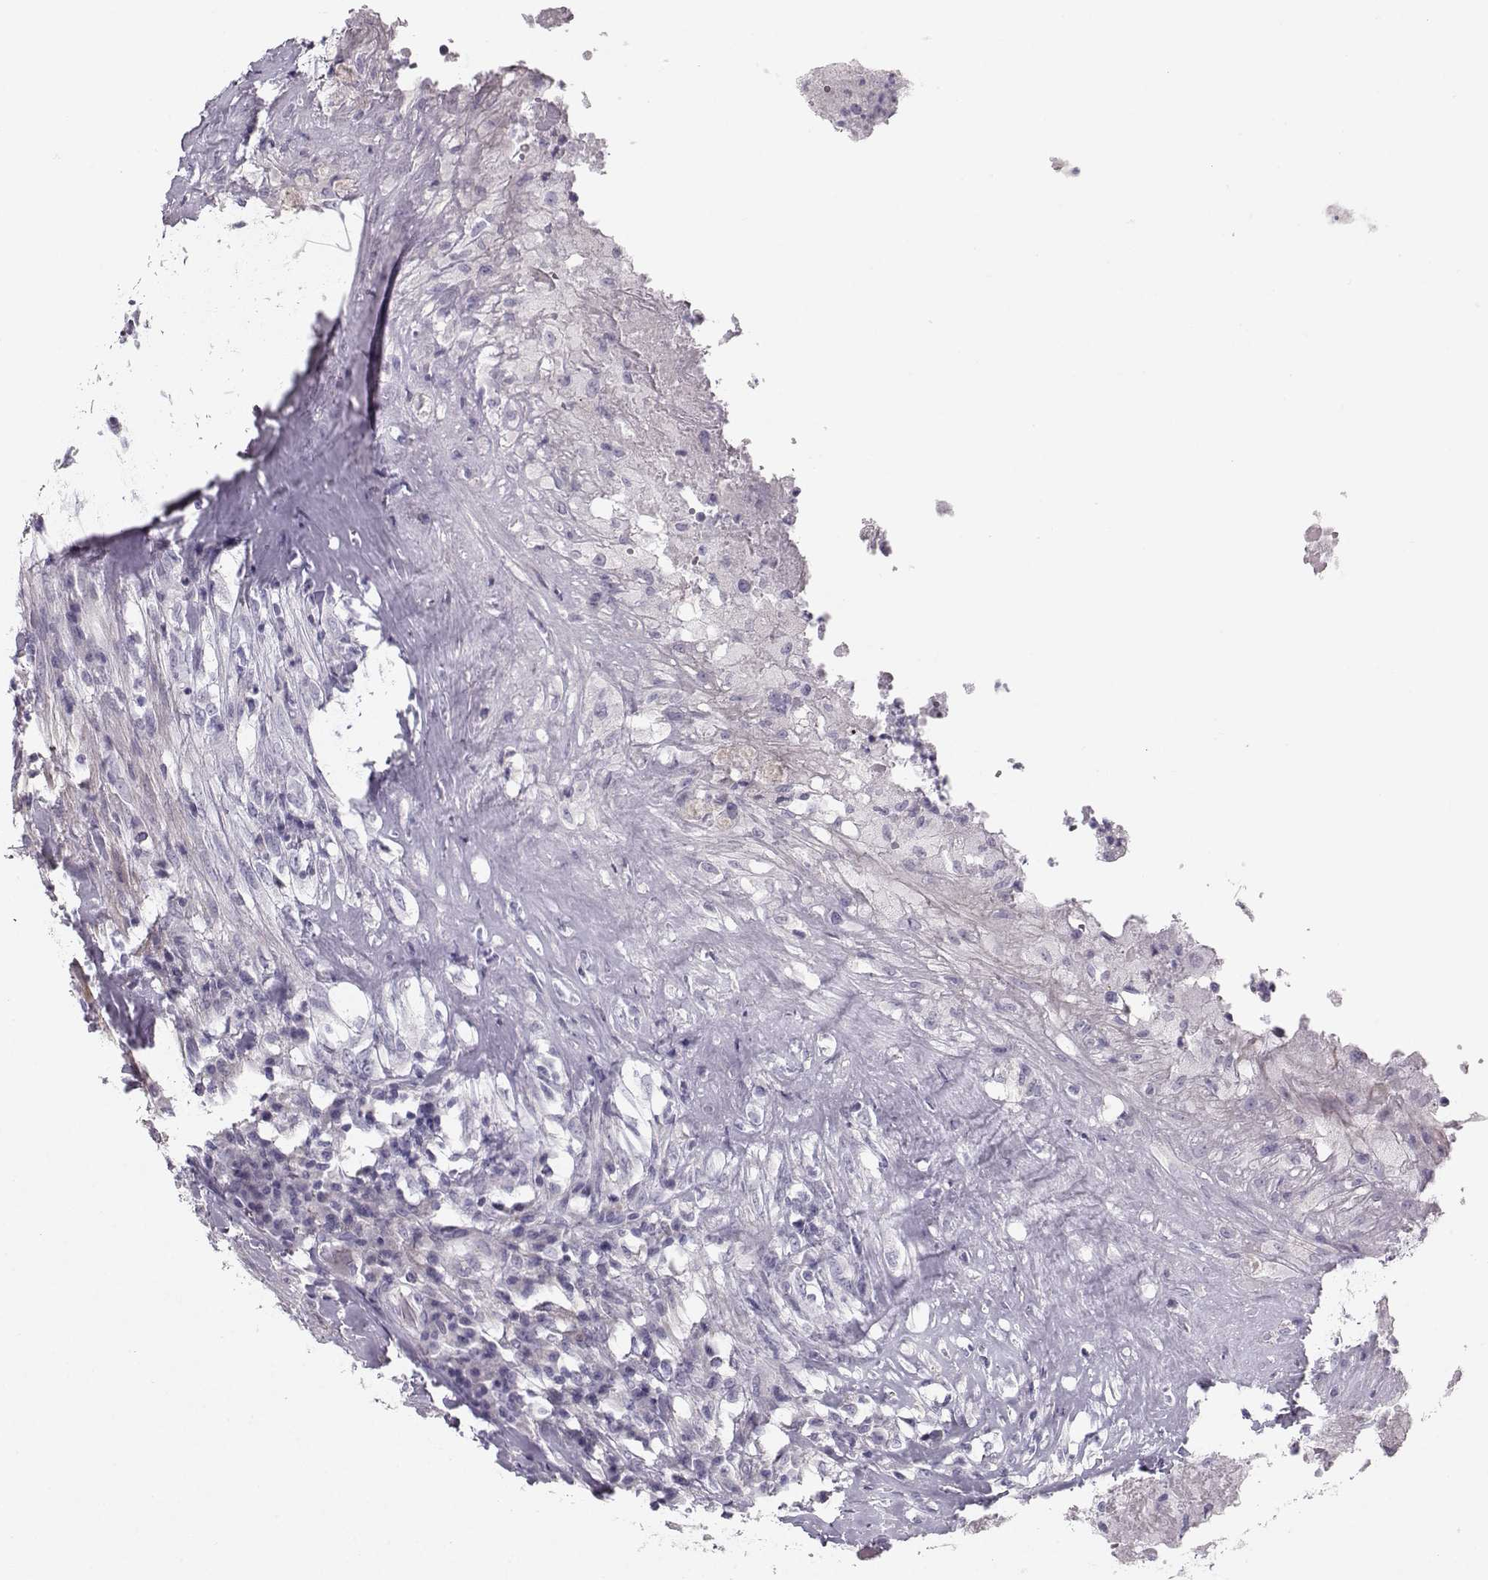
{"staining": {"intensity": "negative", "quantity": "none", "location": "none"}, "tissue": "testis cancer", "cell_type": "Tumor cells", "image_type": "cancer", "snomed": [{"axis": "morphology", "description": "Necrosis, NOS"}, {"axis": "morphology", "description": "Carcinoma, Embryonal, NOS"}, {"axis": "topography", "description": "Testis"}], "caption": "Tumor cells show no significant protein positivity in testis cancer (embryonal carcinoma).", "gene": "CASR", "patient": {"sex": "male", "age": 19}}